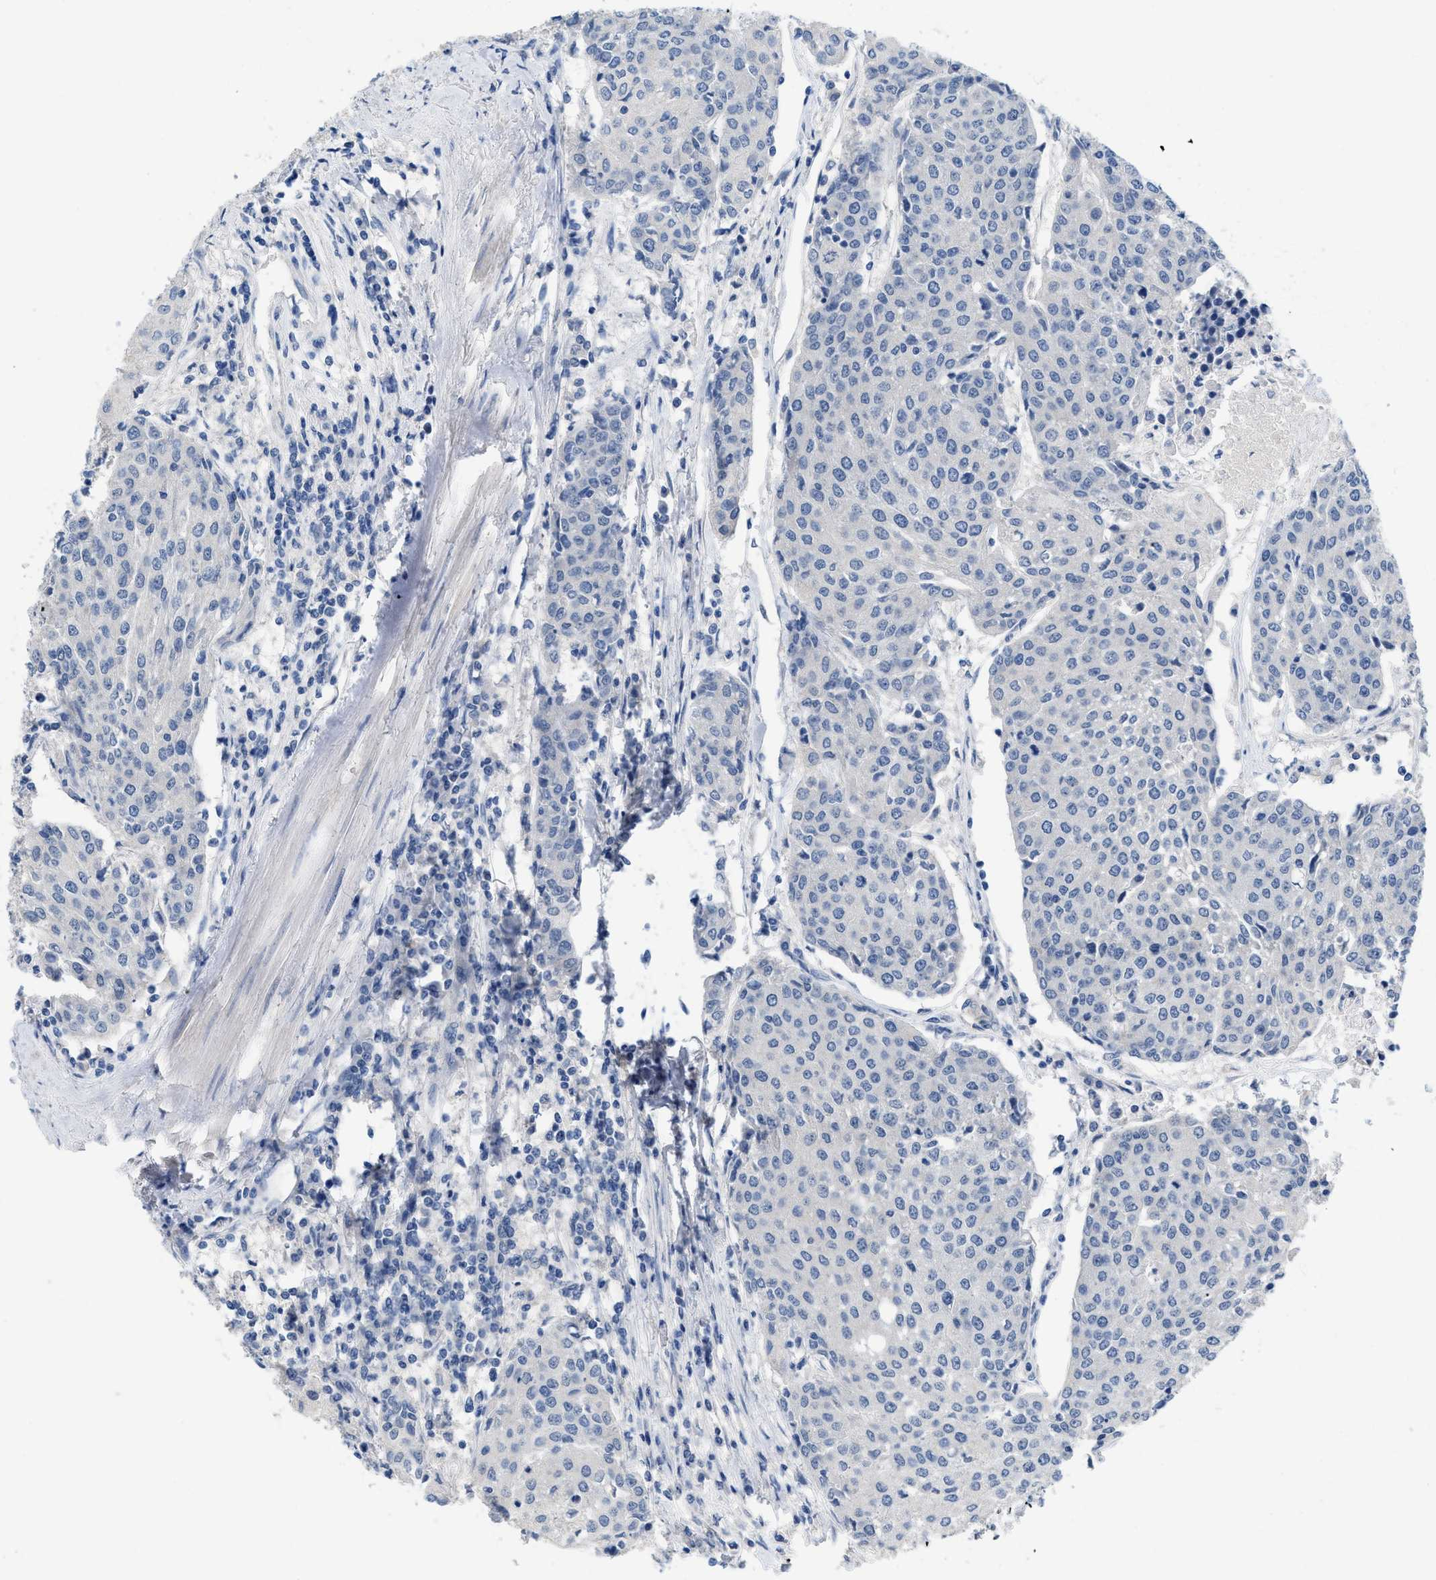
{"staining": {"intensity": "negative", "quantity": "none", "location": "none"}, "tissue": "urothelial cancer", "cell_type": "Tumor cells", "image_type": "cancer", "snomed": [{"axis": "morphology", "description": "Urothelial carcinoma, High grade"}, {"axis": "topography", "description": "Urinary bladder"}], "caption": "The photomicrograph shows no significant staining in tumor cells of urothelial cancer.", "gene": "PYY", "patient": {"sex": "female", "age": 85}}